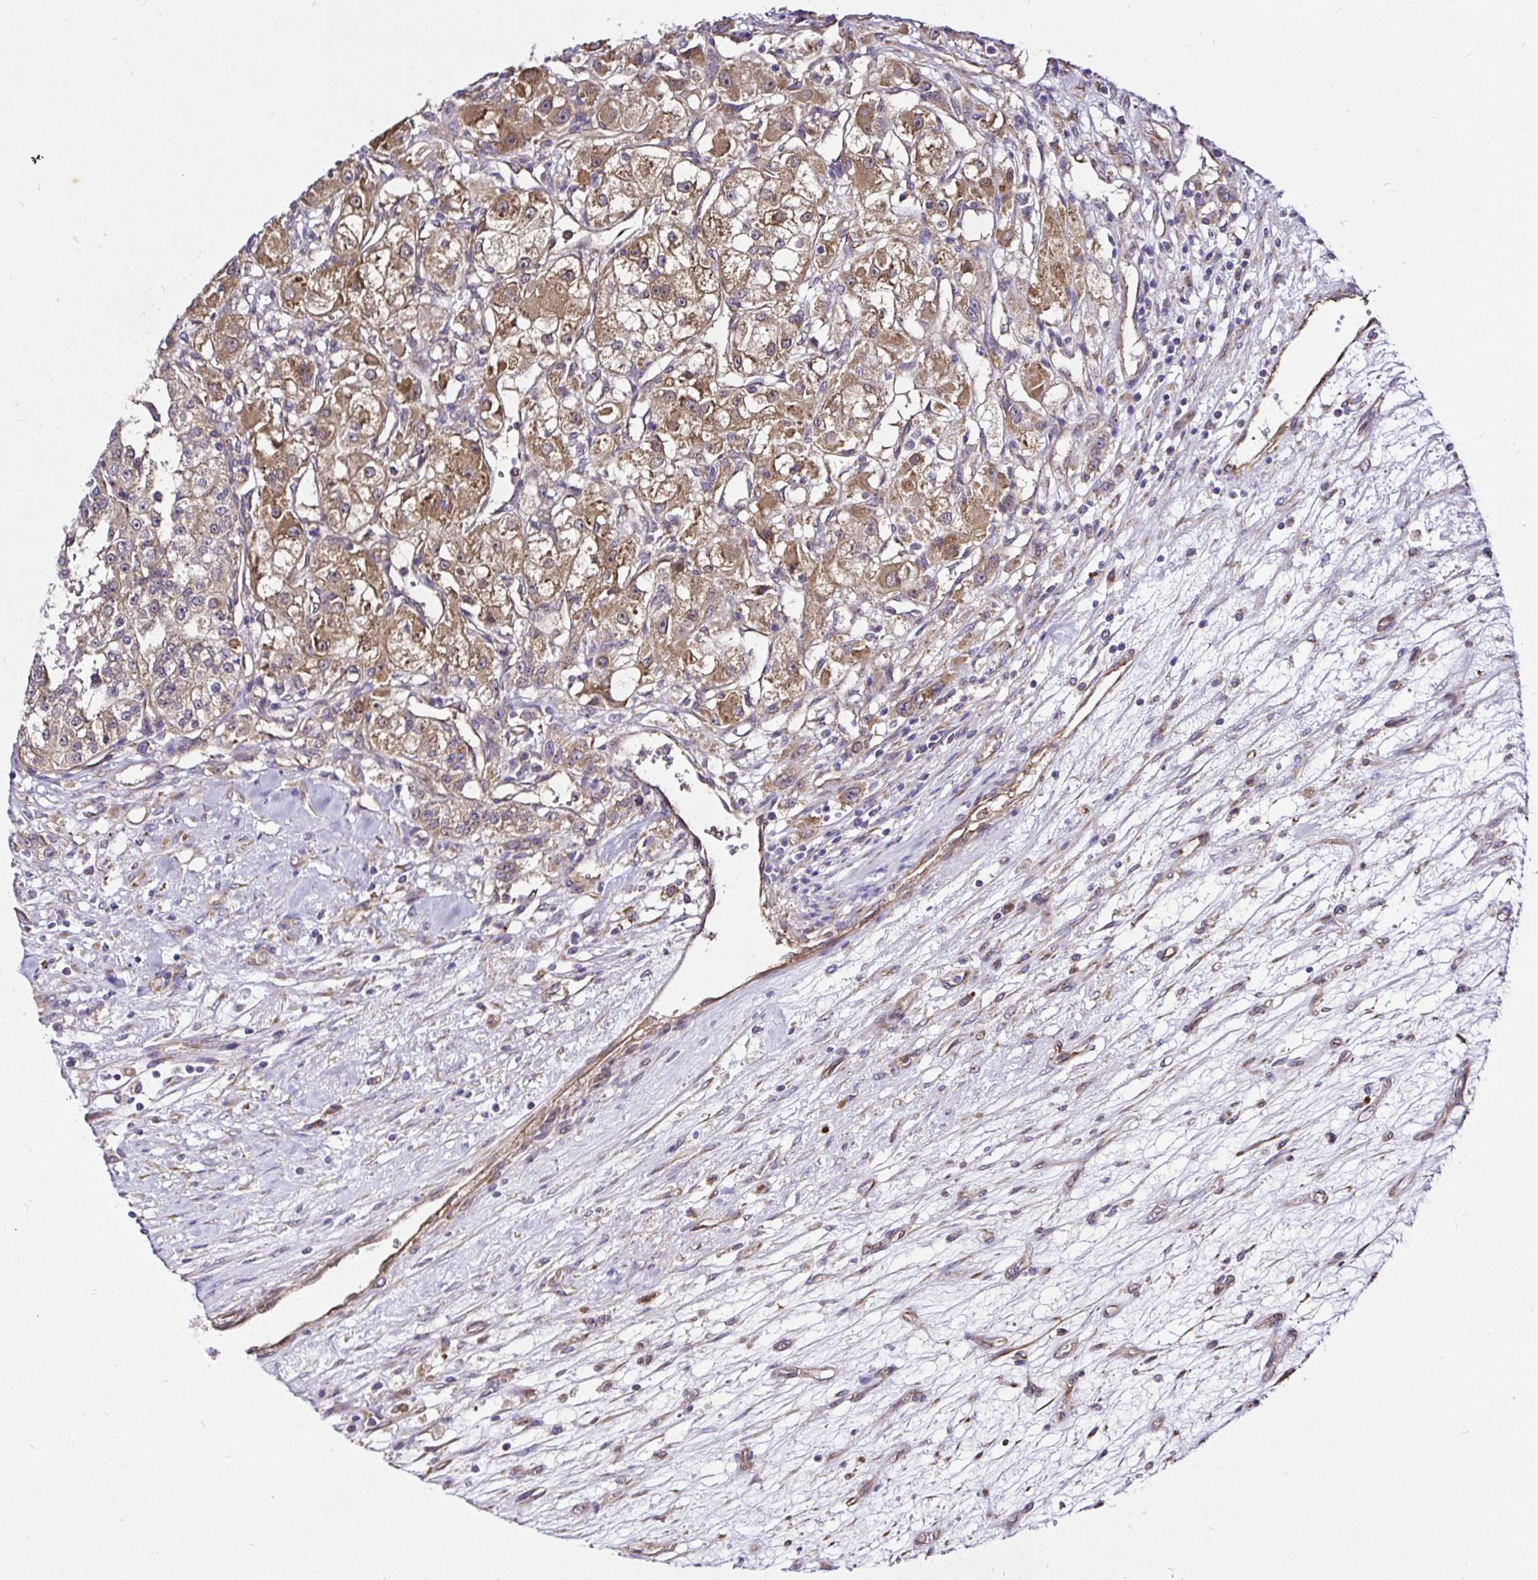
{"staining": {"intensity": "moderate", "quantity": ">75%", "location": "cytoplasmic/membranous"}, "tissue": "renal cancer", "cell_type": "Tumor cells", "image_type": "cancer", "snomed": [{"axis": "morphology", "description": "Adenocarcinoma, NOS"}, {"axis": "topography", "description": "Kidney"}], "caption": "IHC image of renal cancer stained for a protein (brown), which exhibits medium levels of moderate cytoplasmic/membranous expression in about >75% of tumor cells.", "gene": "CCDC122", "patient": {"sex": "female", "age": 63}}